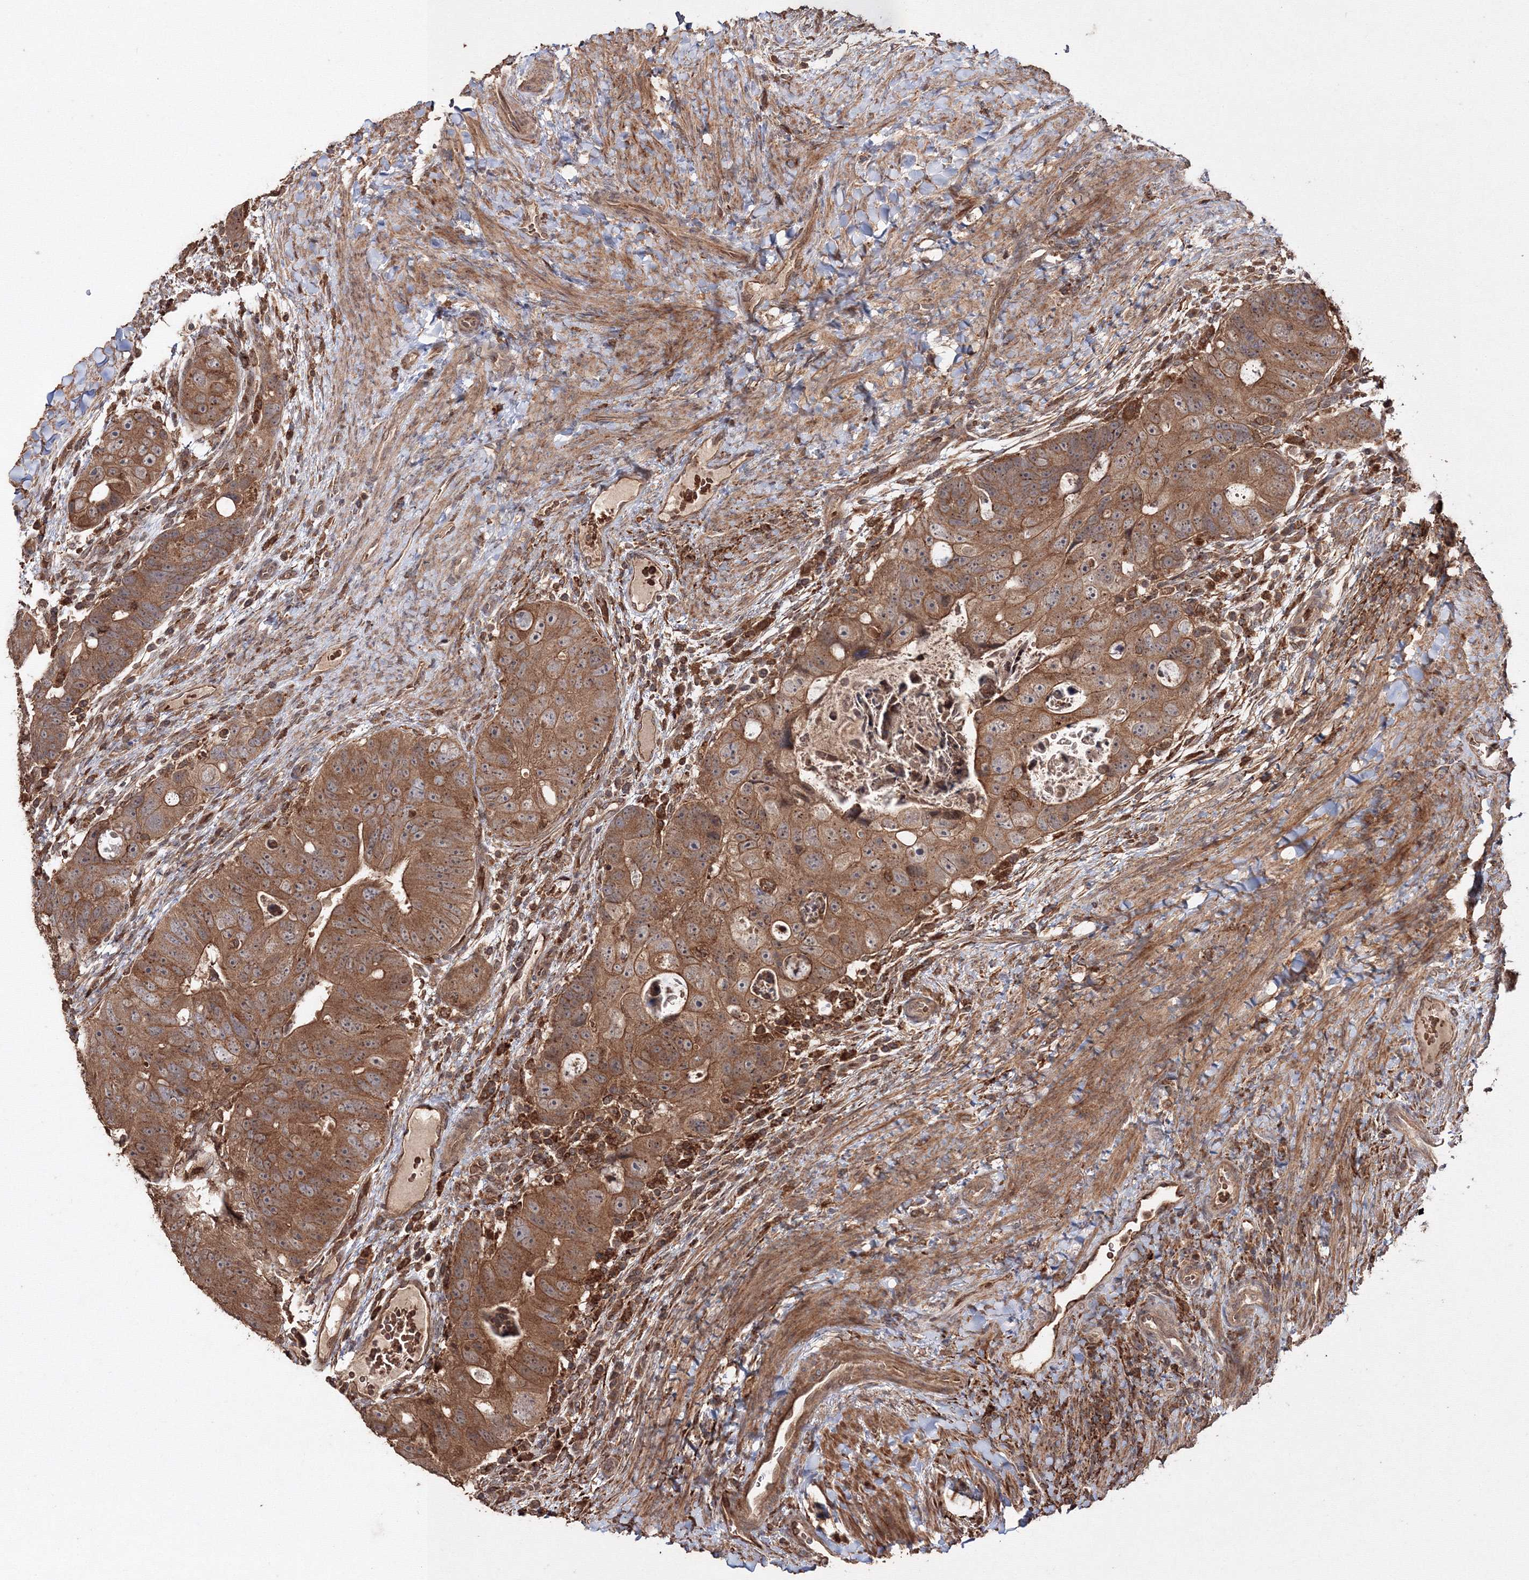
{"staining": {"intensity": "strong", "quantity": ">75%", "location": "cytoplasmic/membranous"}, "tissue": "colorectal cancer", "cell_type": "Tumor cells", "image_type": "cancer", "snomed": [{"axis": "morphology", "description": "Adenocarcinoma, NOS"}, {"axis": "topography", "description": "Rectum"}], "caption": "The immunohistochemical stain labels strong cytoplasmic/membranous expression in tumor cells of colorectal adenocarcinoma tissue.", "gene": "DDO", "patient": {"sex": "male", "age": 59}}